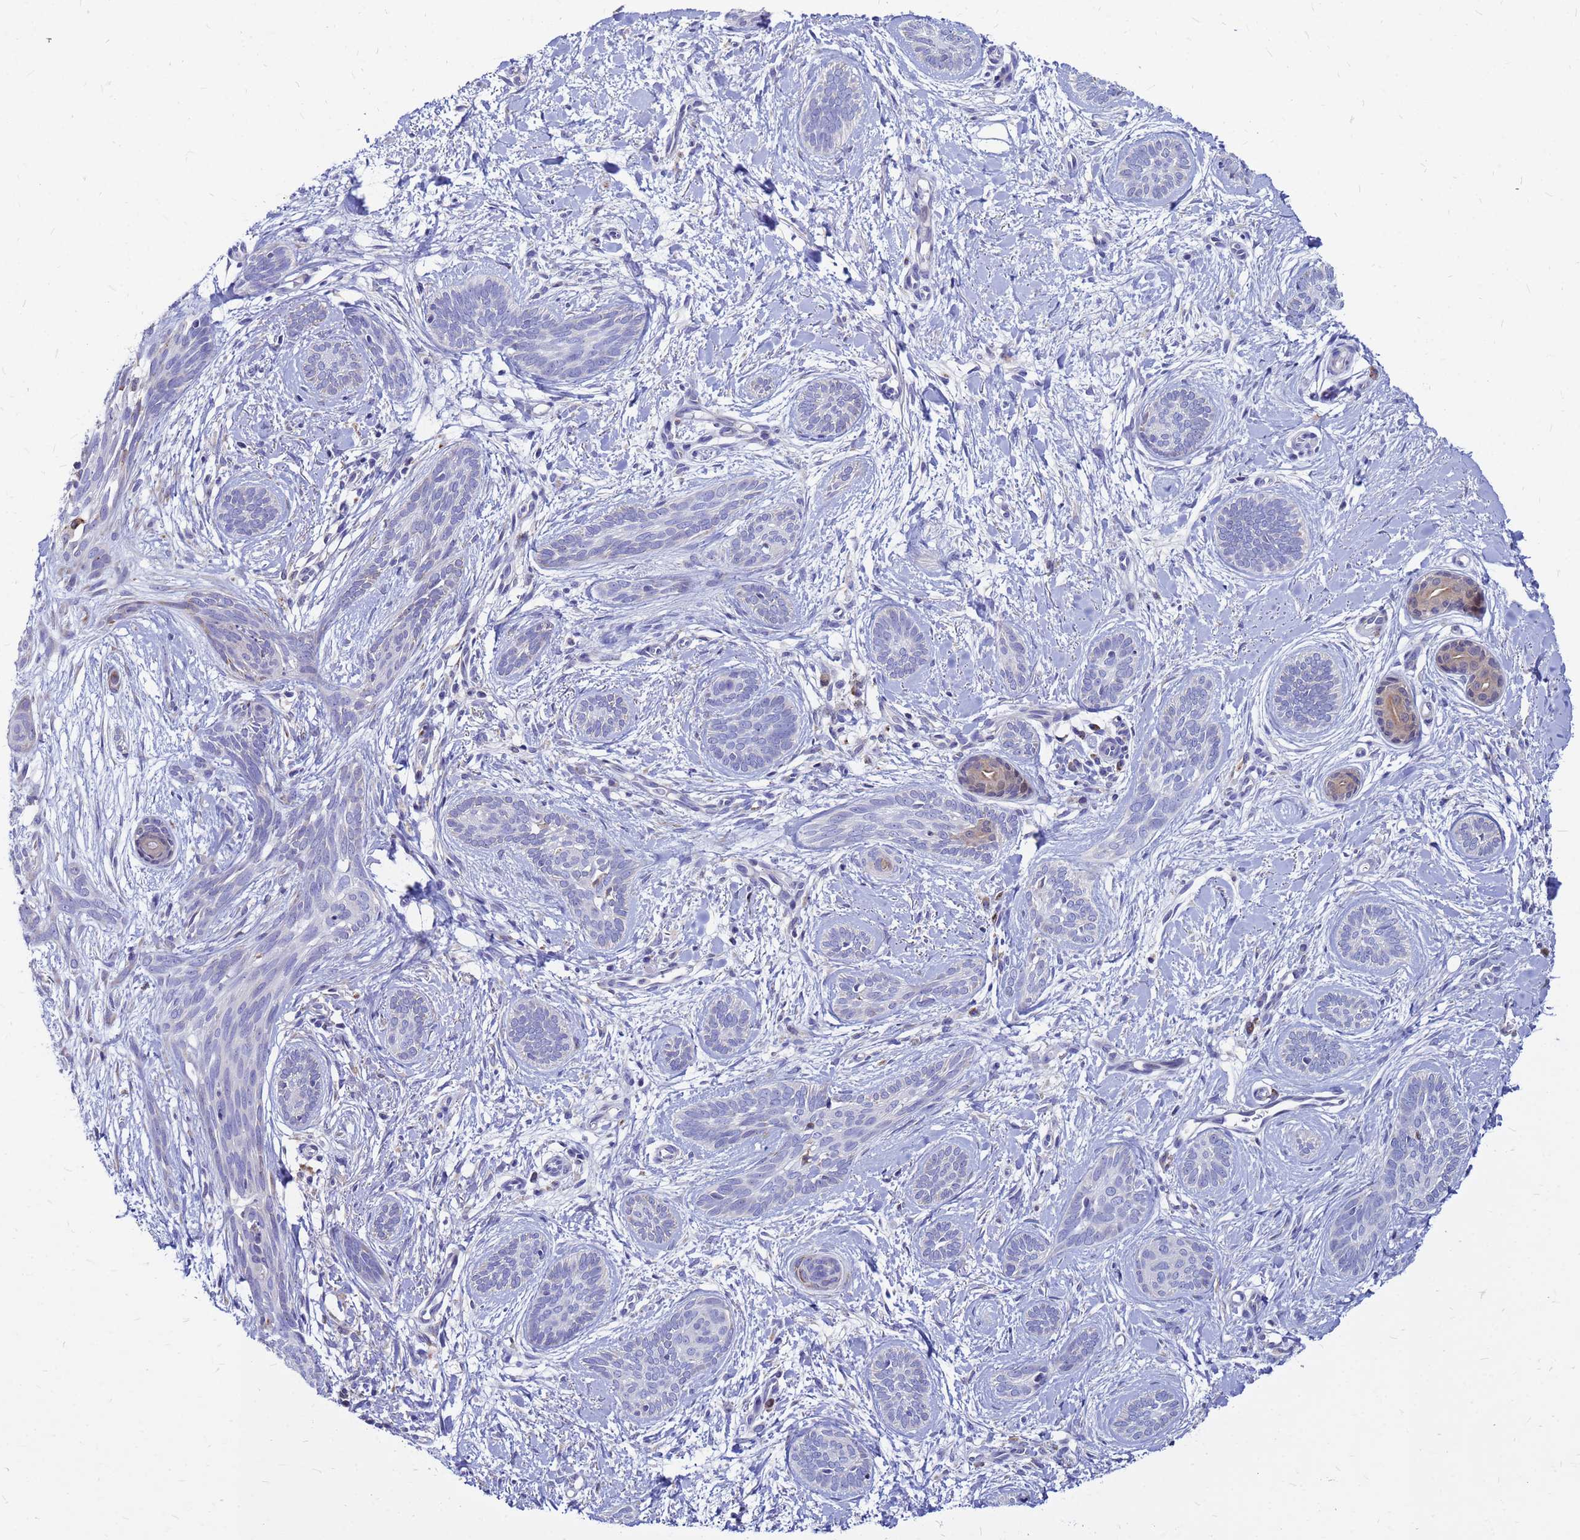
{"staining": {"intensity": "negative", "quantity": "none", "location": "none"}, "tissue": "skin cancer", "cell_type": "Tumor cells", "image_type": "cancer", "snomed": [{"axis": "morphology", "description": "Basal cell carcinoma"}, {"axis": "topography", "description": "Skin"}], "caption": "Skin cancer (basal cell carcinoma) was stained to show a protein in brown. There is no significant staining in tumor cells. (DAB (3,3'-diaminobenzidine) immunohistochemistry (IHC), high magnification).", "gene": "FHIP1A", "patient": {"sex": "female", "age": 81}}